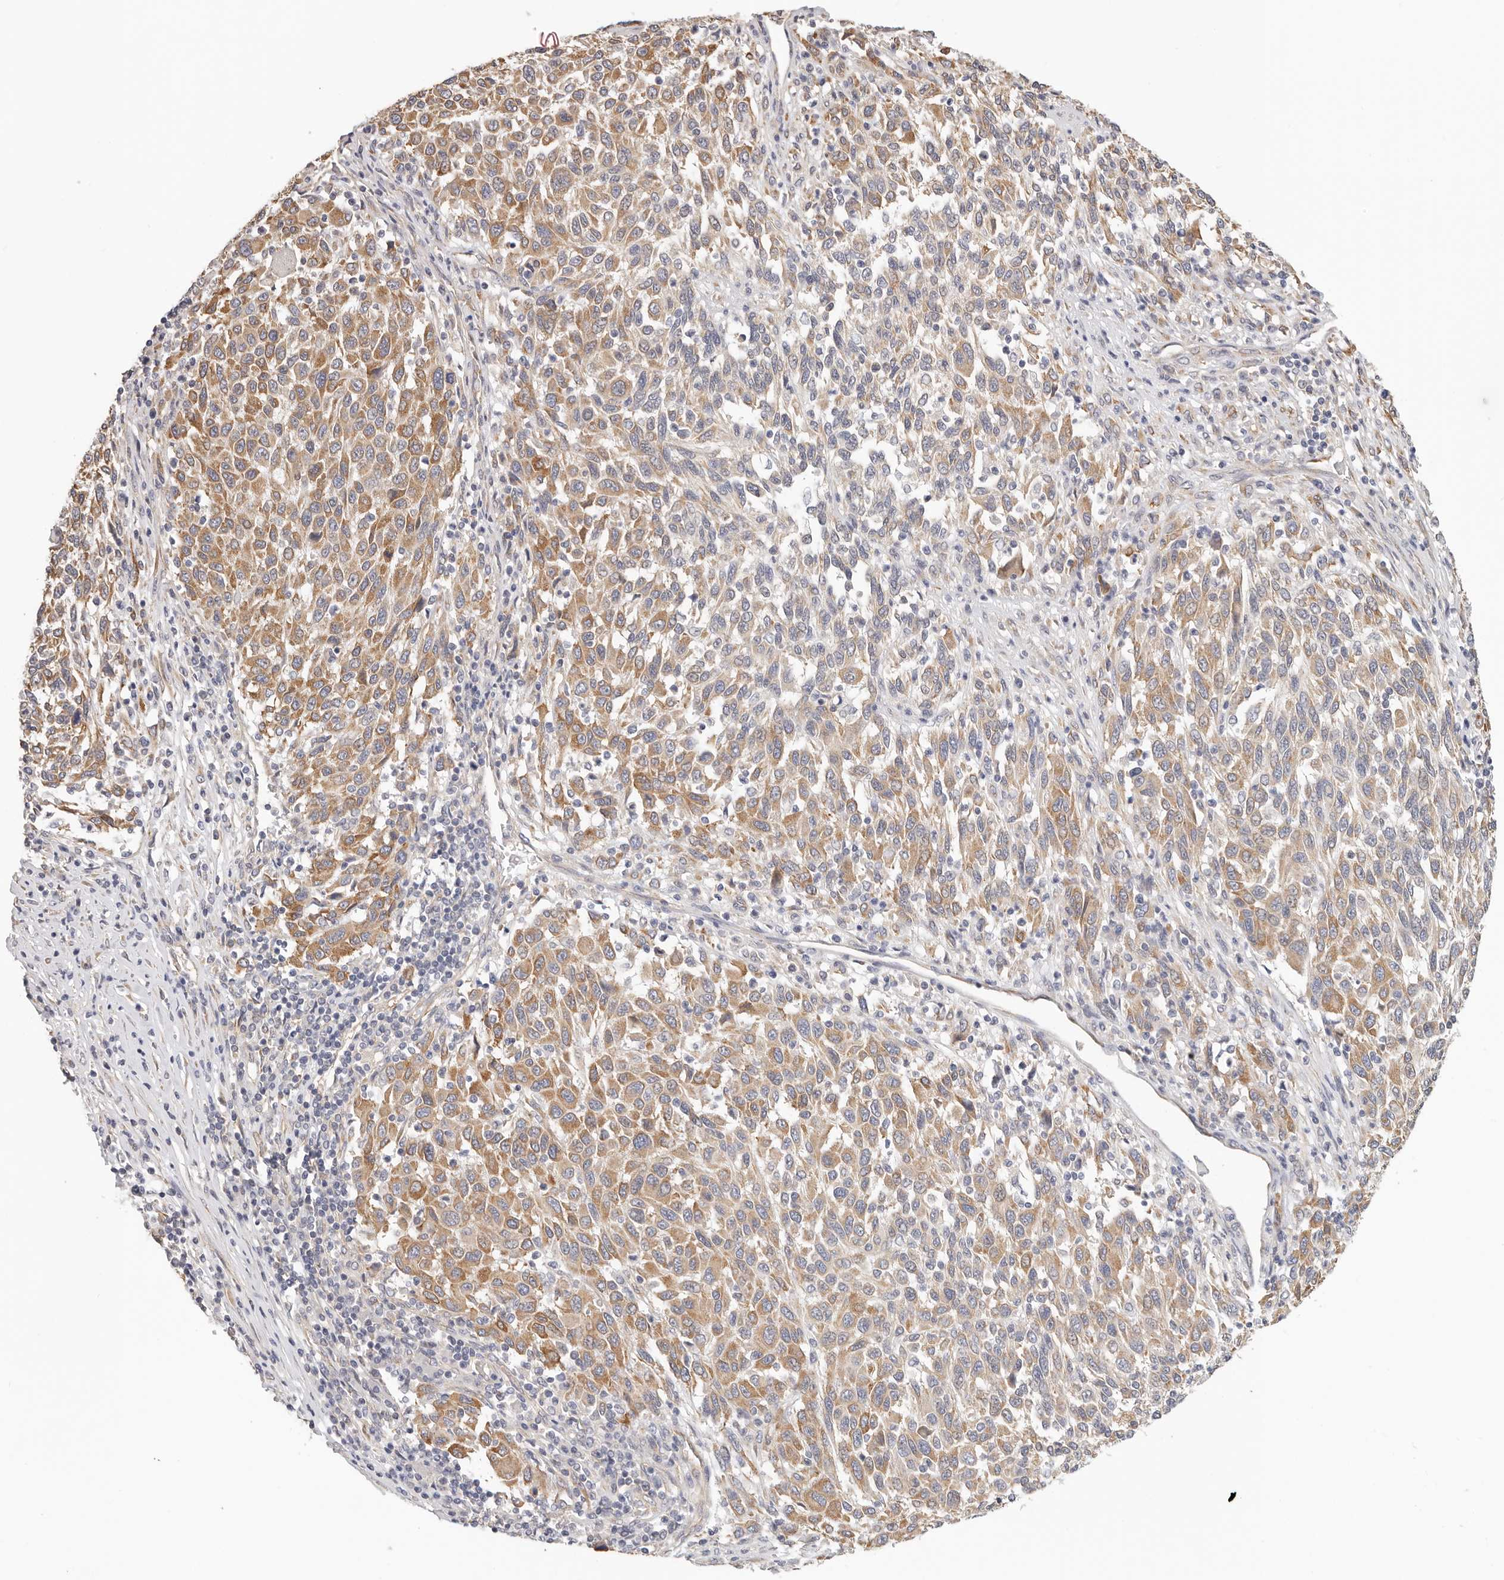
{"staining": {"intensity": "moderate", "quantity": ">75%", "location": "cytoplasmic/membranous"}, "tissue": "melanoma", "cell_type": "Tumor cells", "image_type": "cancer", "snomed": [{"axis": "morphology", "description": "Malignant melanoma, Metastatic site"}, {"axis": "topography", "description": "Lymph node"}], "caption": "There is medium levels of moderate cytoplasmic/membranous staining in tumor cells of malignant melanoma (metastatic site), as demonstrated by immunohistochemical staining (brown color).", "gene": "AFDN", "patient": {"sex": "male", "age": 61}}